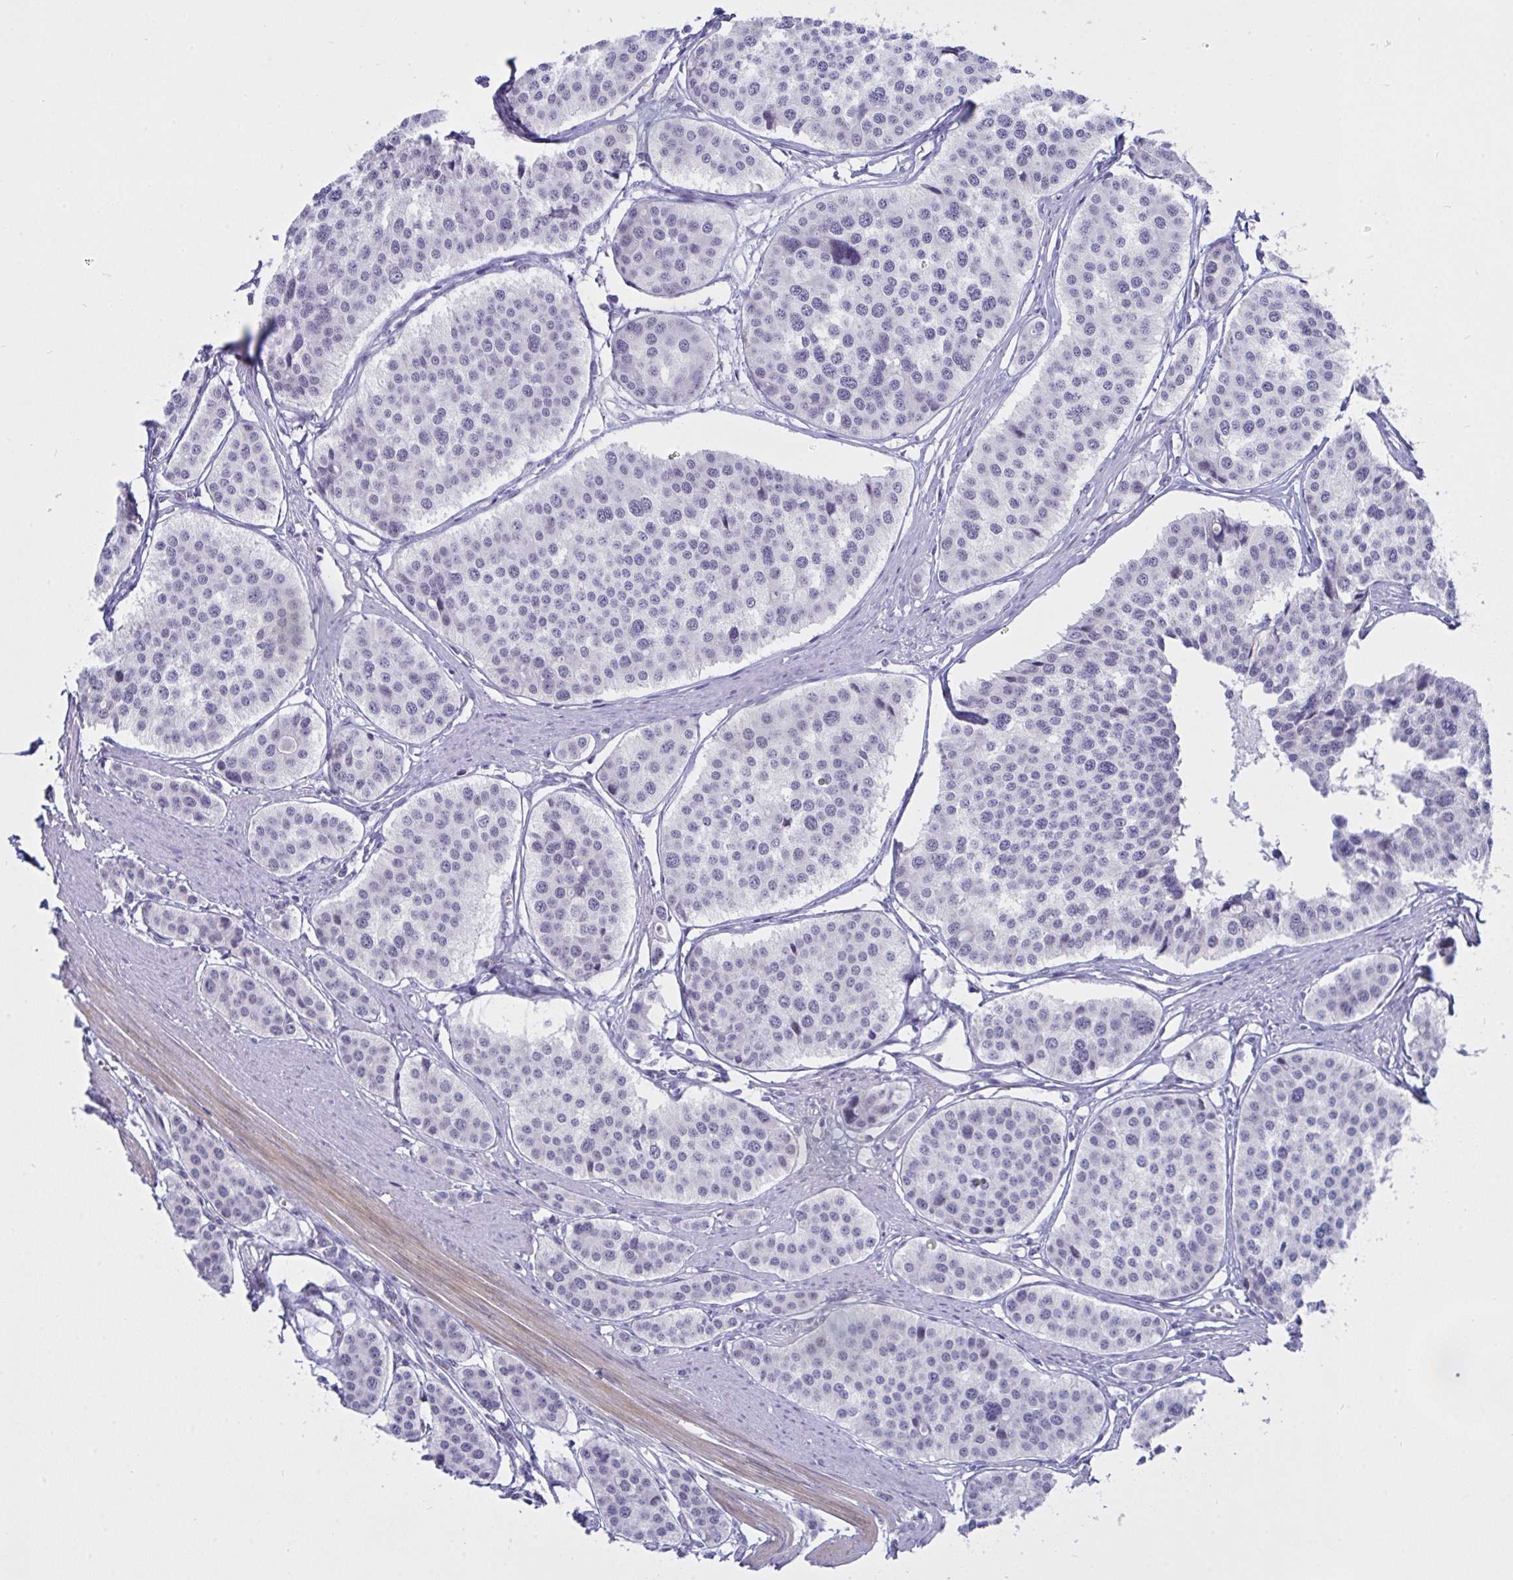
{"staining": {"intensity": "negative", "quantity": "none", "location": "none"}, "tissue": "carcinoid", "cell_type": "Tumor cells", "image_type": "cancer", "snomed": [{"axis": "morphology", "description": "Carcinoid, malignant, NOS"}, {"axis": "topography", "description": "Small intestine"}], "caption": "Histopathology image shows no protein staining in tumor cells of carcinoid (malignant) tissue.", "gene": "FBXL22", "patient": {"sex": "male", "age": 60}}